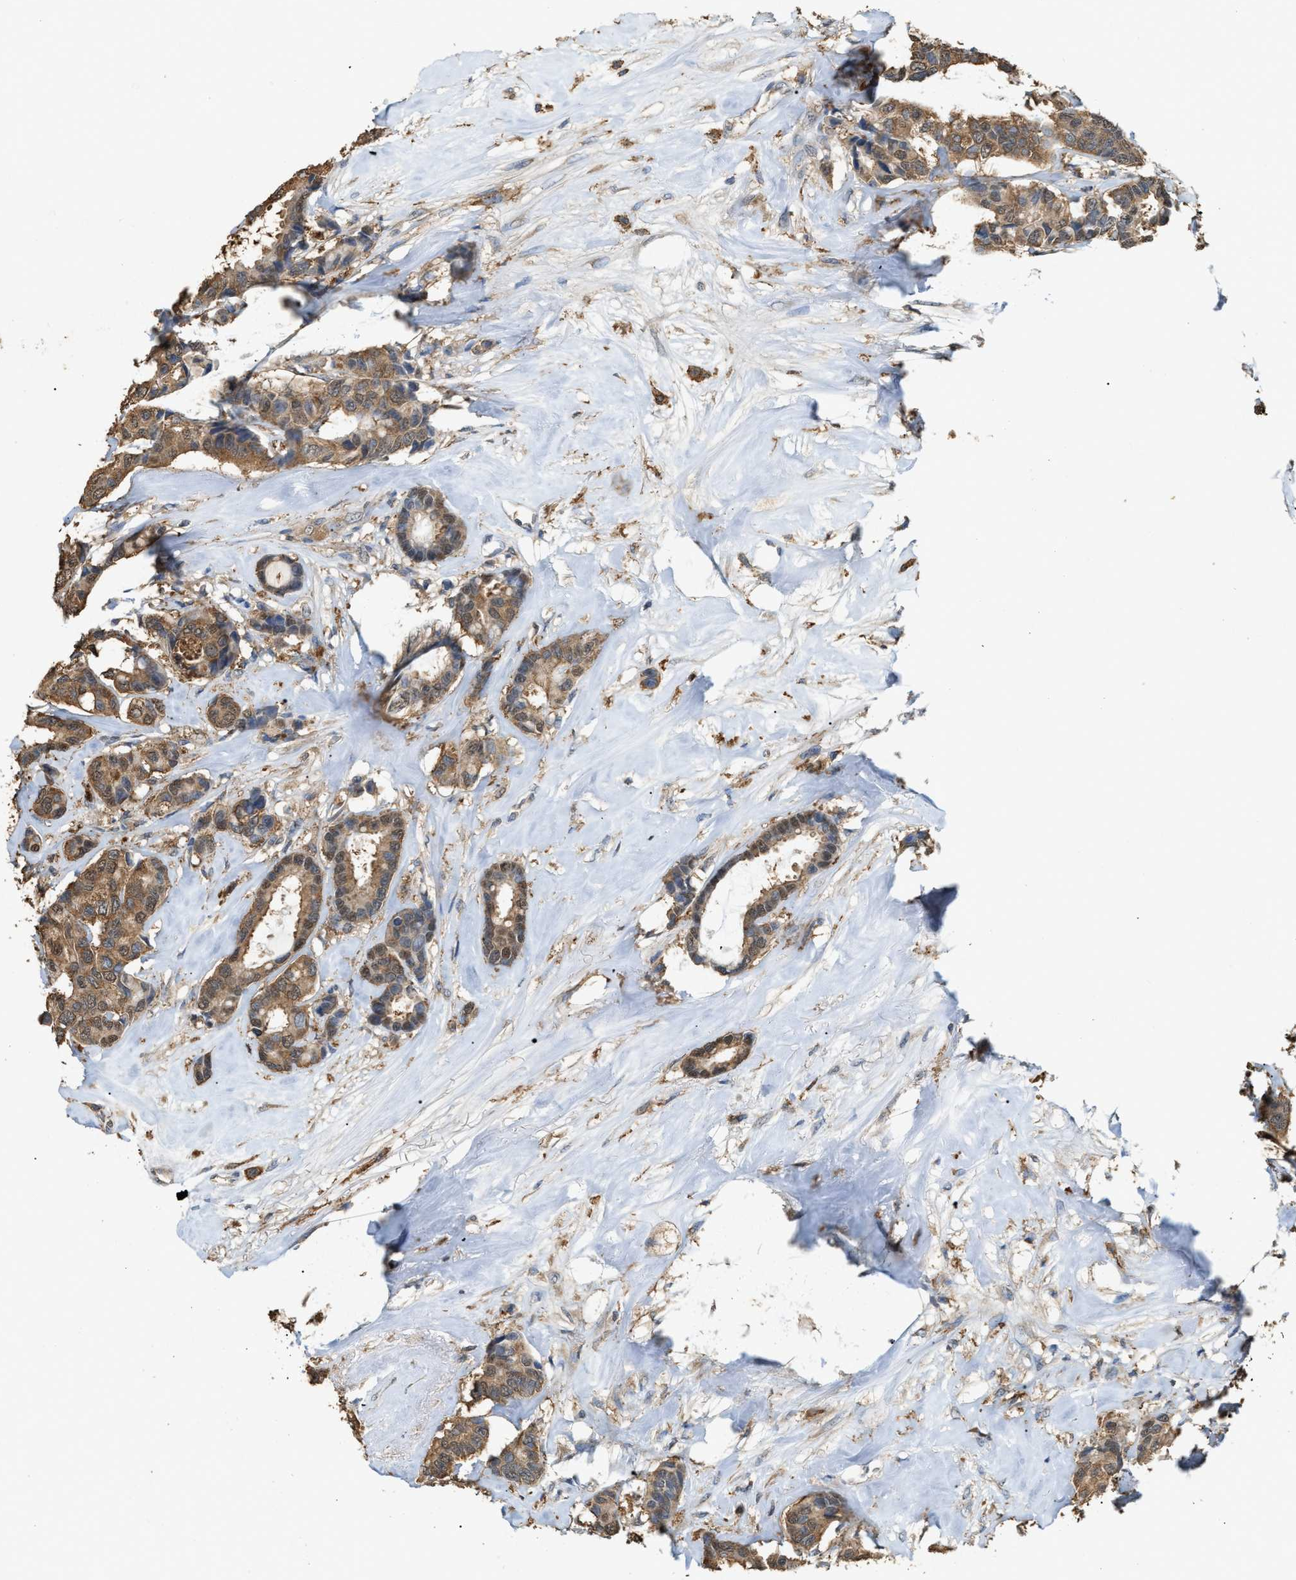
{"staining": {"intensity": "moderate", "quantity": ">75%", "location": "cytoplasmic/membranous"}, "tissue": "breast cancer", "cell_type": "Tumor cells", "image_type": "cancer", "snomed": [{"axis": "morphology", "description": "Duct carcinoma"}, {"axis": "topography", "description": "Breast"}], "caption": "An image of breast infiltrating ductal carcinoma stained for a protein exhibits moderate cytoplasmic/membranous brown staining in tumor cells.", "gene": "GCN1", "patient": {"sex": "female", "age": 87}}